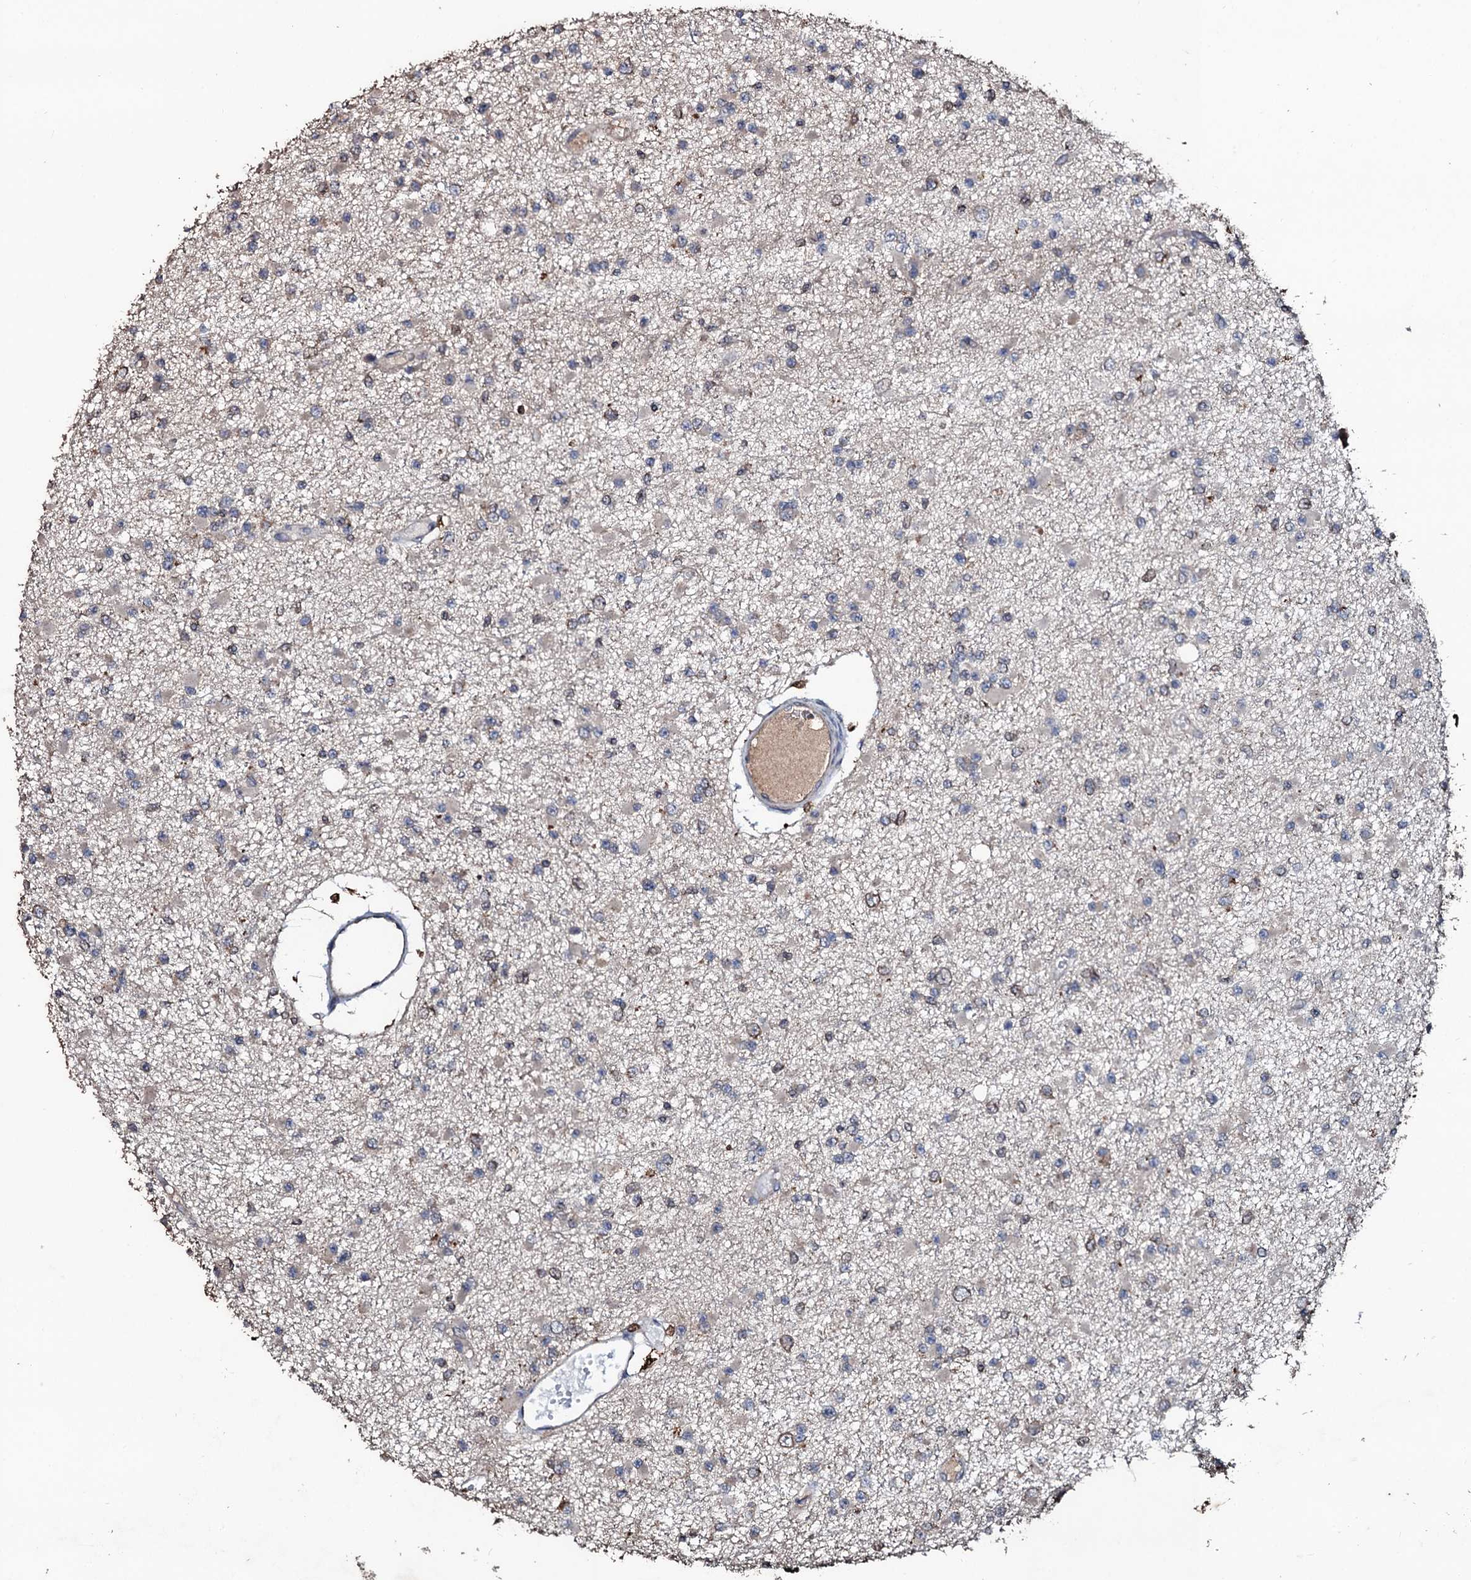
{"staining": {"intensity": "moderate", "quantity": "<25%", "location": "cytoplasmic/membranous"}, "tissue": "glioma", "cell_type": "Tumor cells", "image_type": "cancer", "snomed": [{"axis": "morphology", "description": "Glioma, malignant, Low grade"}, {"axis": "topography", "description": "Brain"}], "caption": "Low-grade glioma (malignant) stained for a protein (brown) displays moderate cytoplasmic/membranous positive expression in approximately <25% of tumor cells.", "gene": "SDHAF2", "patient": {"sex": "female", "age": 22}}